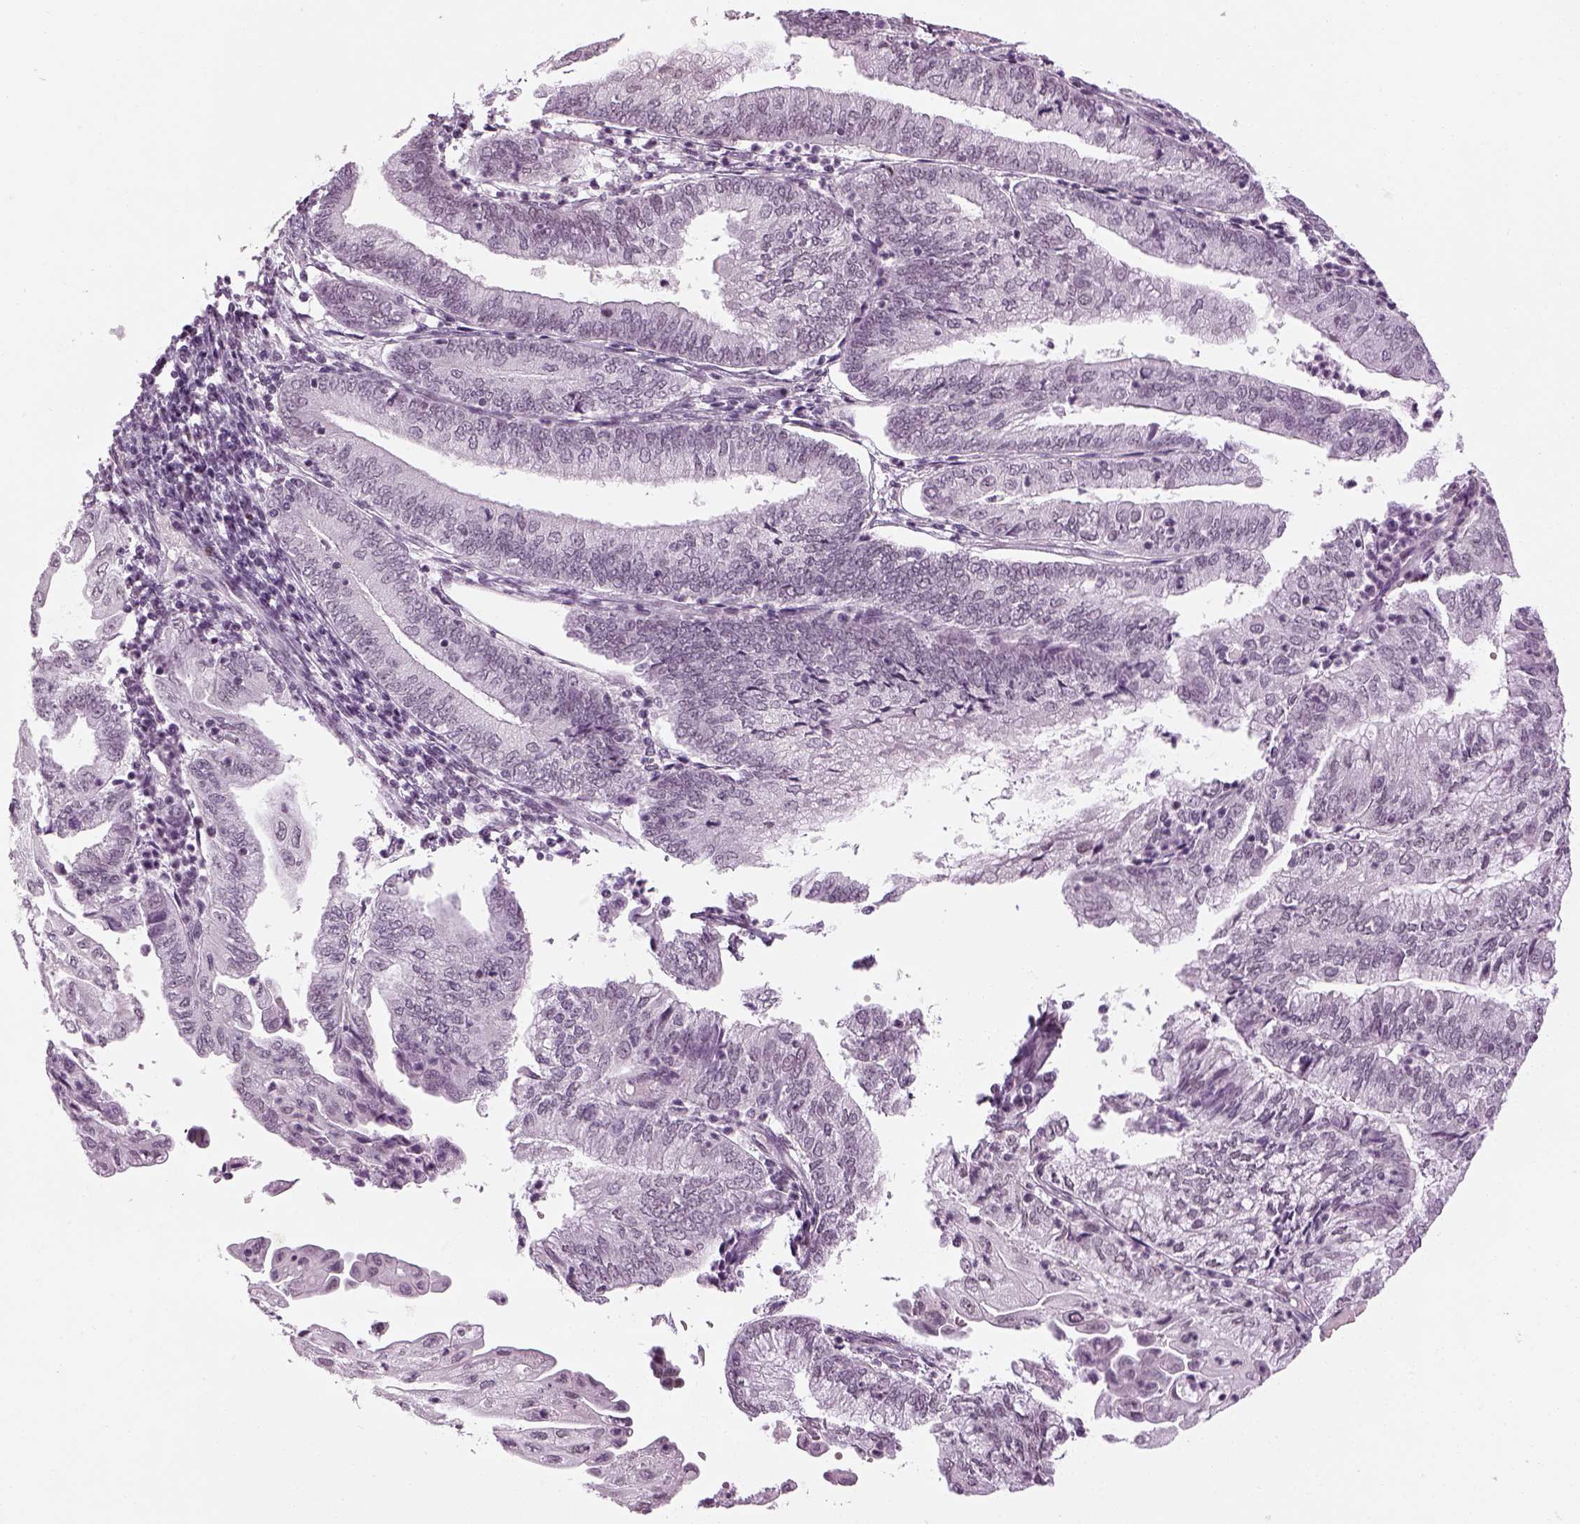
{"staining": {"intensity": "negative", "quantity": "none", "location": "none"}, "tissue": "endometrial cancer", "cell_type": "Tumor cells", "image_type": "cancer", "snomed": [{"axis": "morphology", "description": "Adenocarcinoma, NOS"}, {"axis": "topography", "description": "Endometrium"}], "caption": "Endometrial cancer was stained to show a protein in brown. There is no significant expression in tumor cells.", "gene": "KCNG2", "patient": {"sex": "female", "age": 55}}